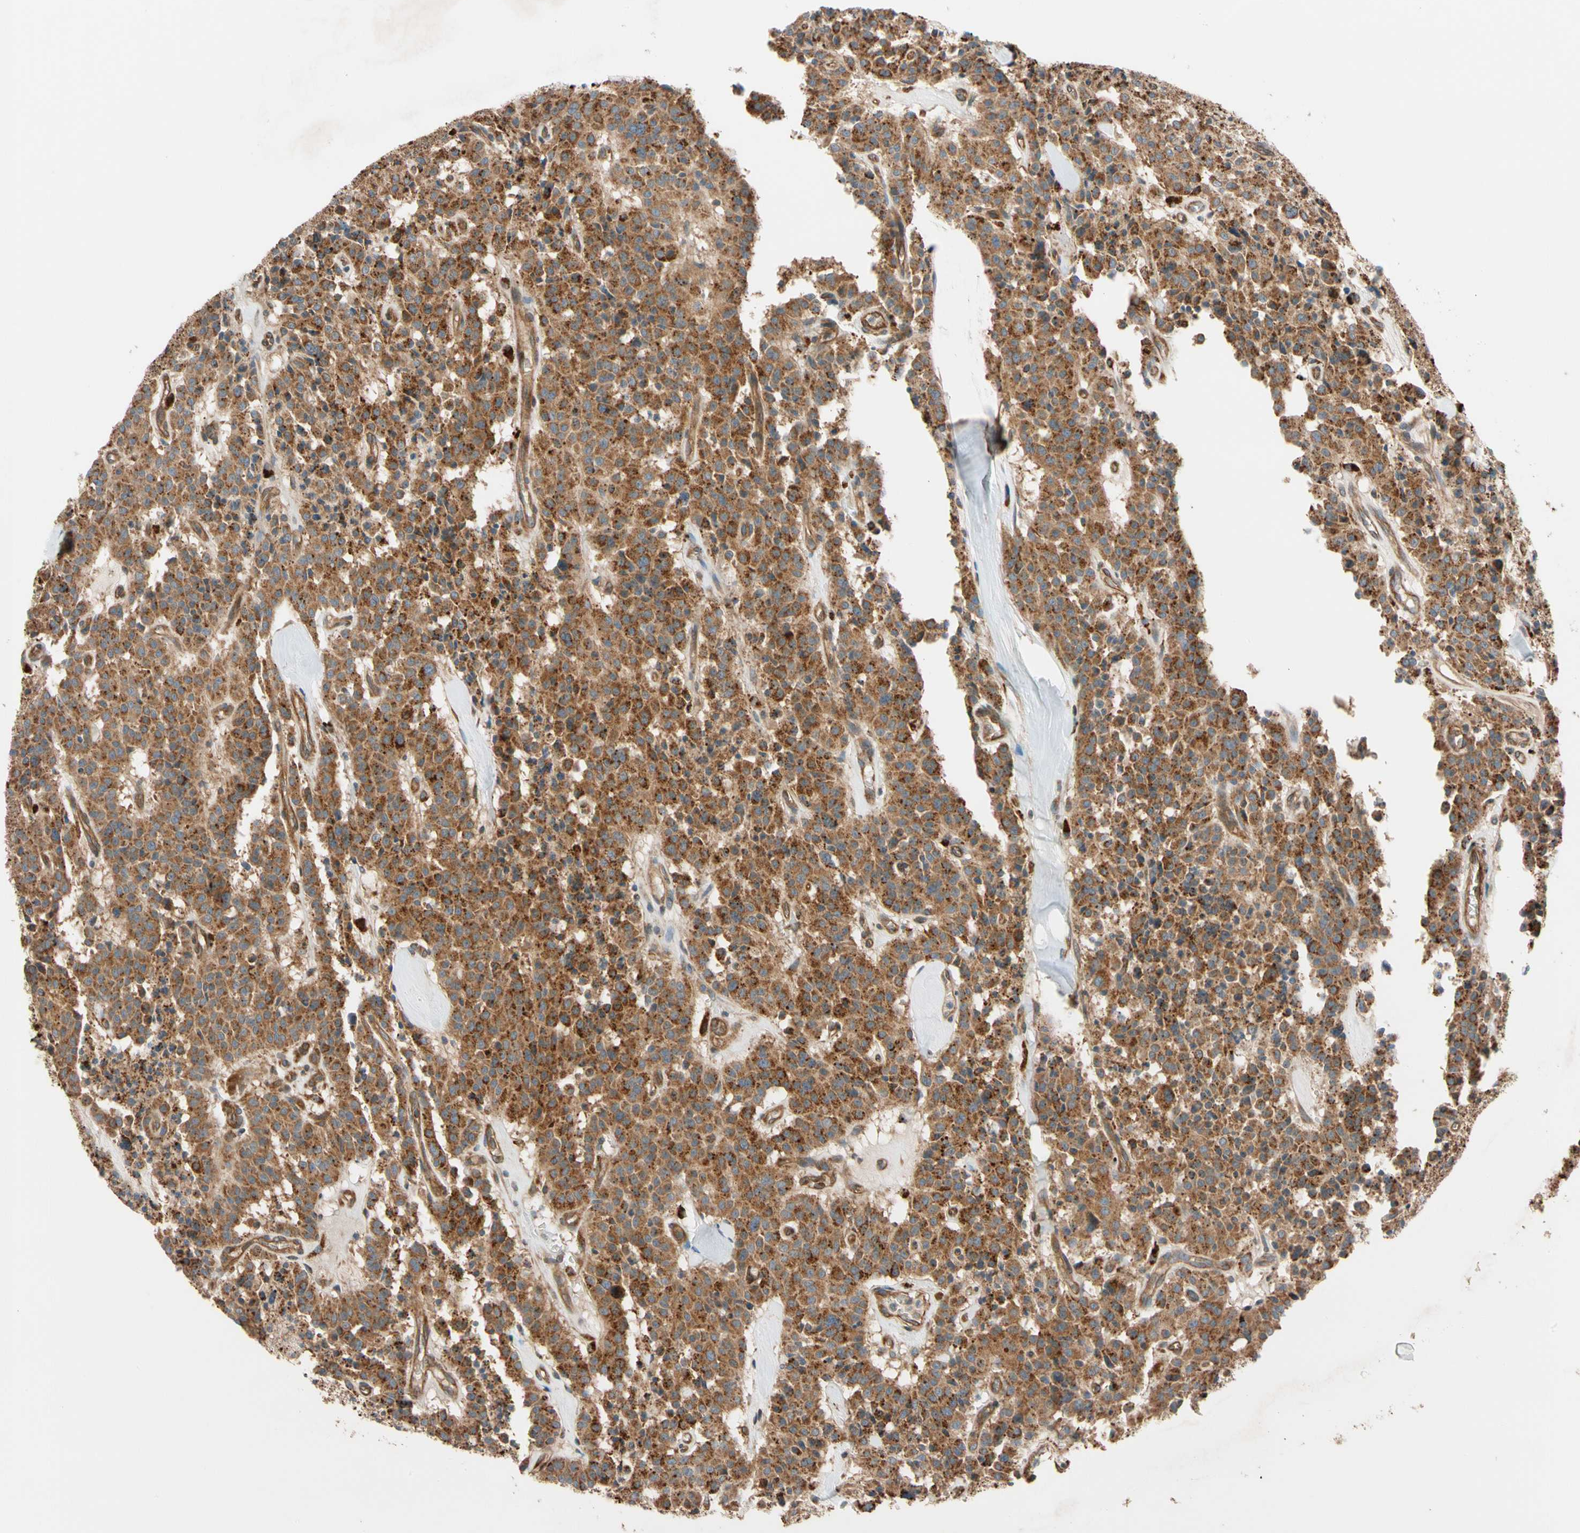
{"staining": {"intensity": "strong", "quantity": ">75%", "location": "cytoplasmic/membranous"}, "tissue": "carcinoid", "cell_type": "Tumor cells", "image_type": "cancer", "snomed": [{"axis": "morphology", "description": "Carcinoid, malignant, NOS"}, {"axis": "topography", "description": "Lung"}], "caption": "Tumor cells display high levels of strong cytoplasmic/membranous expression in about >75% of cells in human carcinoid. The staining was performed using DAB, with brown indicating positive protein expression. Nuclei are stained blue with hematoxylin.", "gene": "PHYH", "patient": {"sex": "male", "age": 30}}